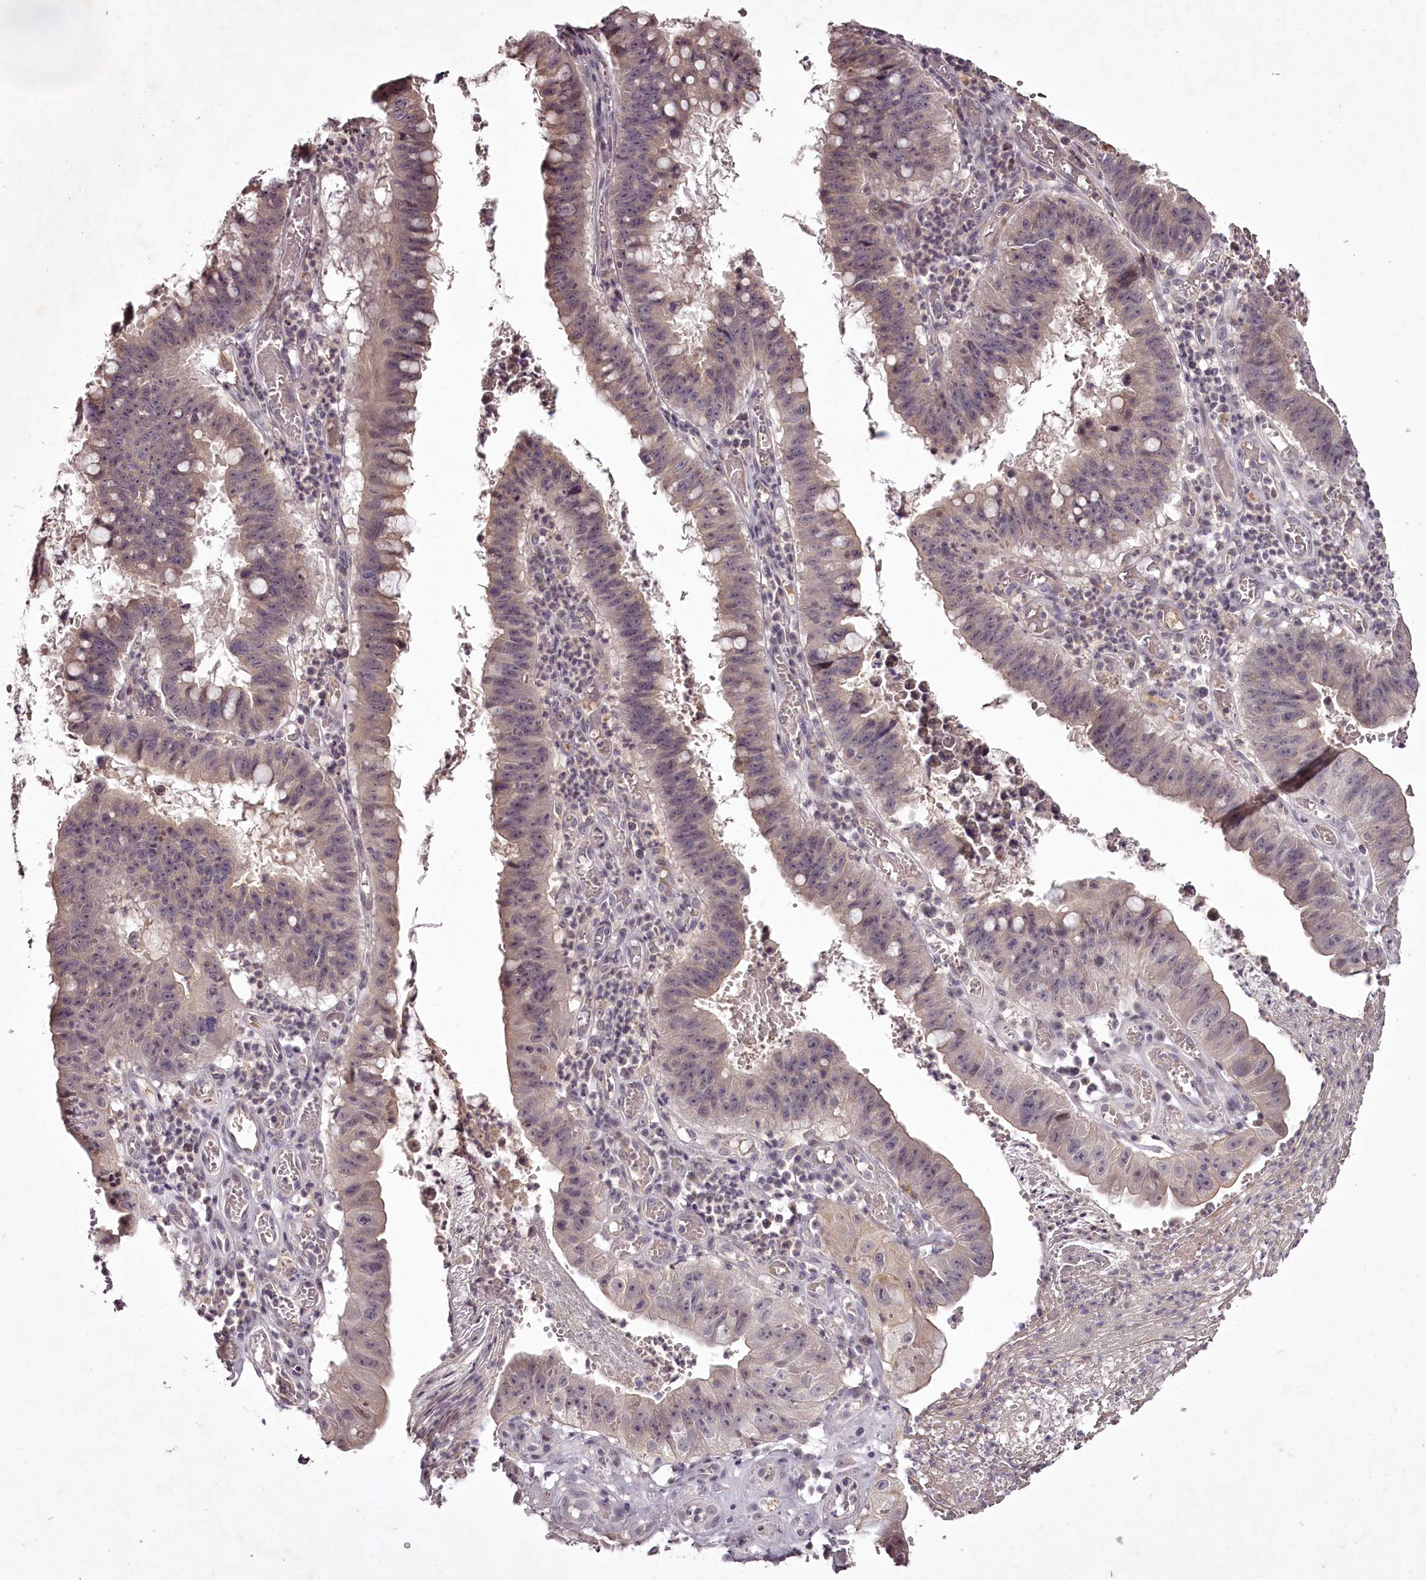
{"staining": {"intensity": "weak", "quantity": "25%-75%", "location": "cytoplasmic/membranous"}, "tissue": "stomach cancer", "cell_type": "Tumor cells", "image_type": "cancer", "snomed": [{"axis": "morphology", "description": "Adenocarcinoma, NOS"}, {"axis": "topography", "description": "Stomach"}], "caption": "The histopathology image demonstrates staining of adenocarcinoma (stomach), revealing weak cytoplasmic/membranous protein staining (brown color) within tumor cells. The protein of interest is stained brown, and the nuclei are stained in blue (DAB (3,3'-diaminobenzidine) IHC with brightfield microscopy, high magnification).", "gene": "RBMXL2", "patient": {"sex": "male", "age": 59}}